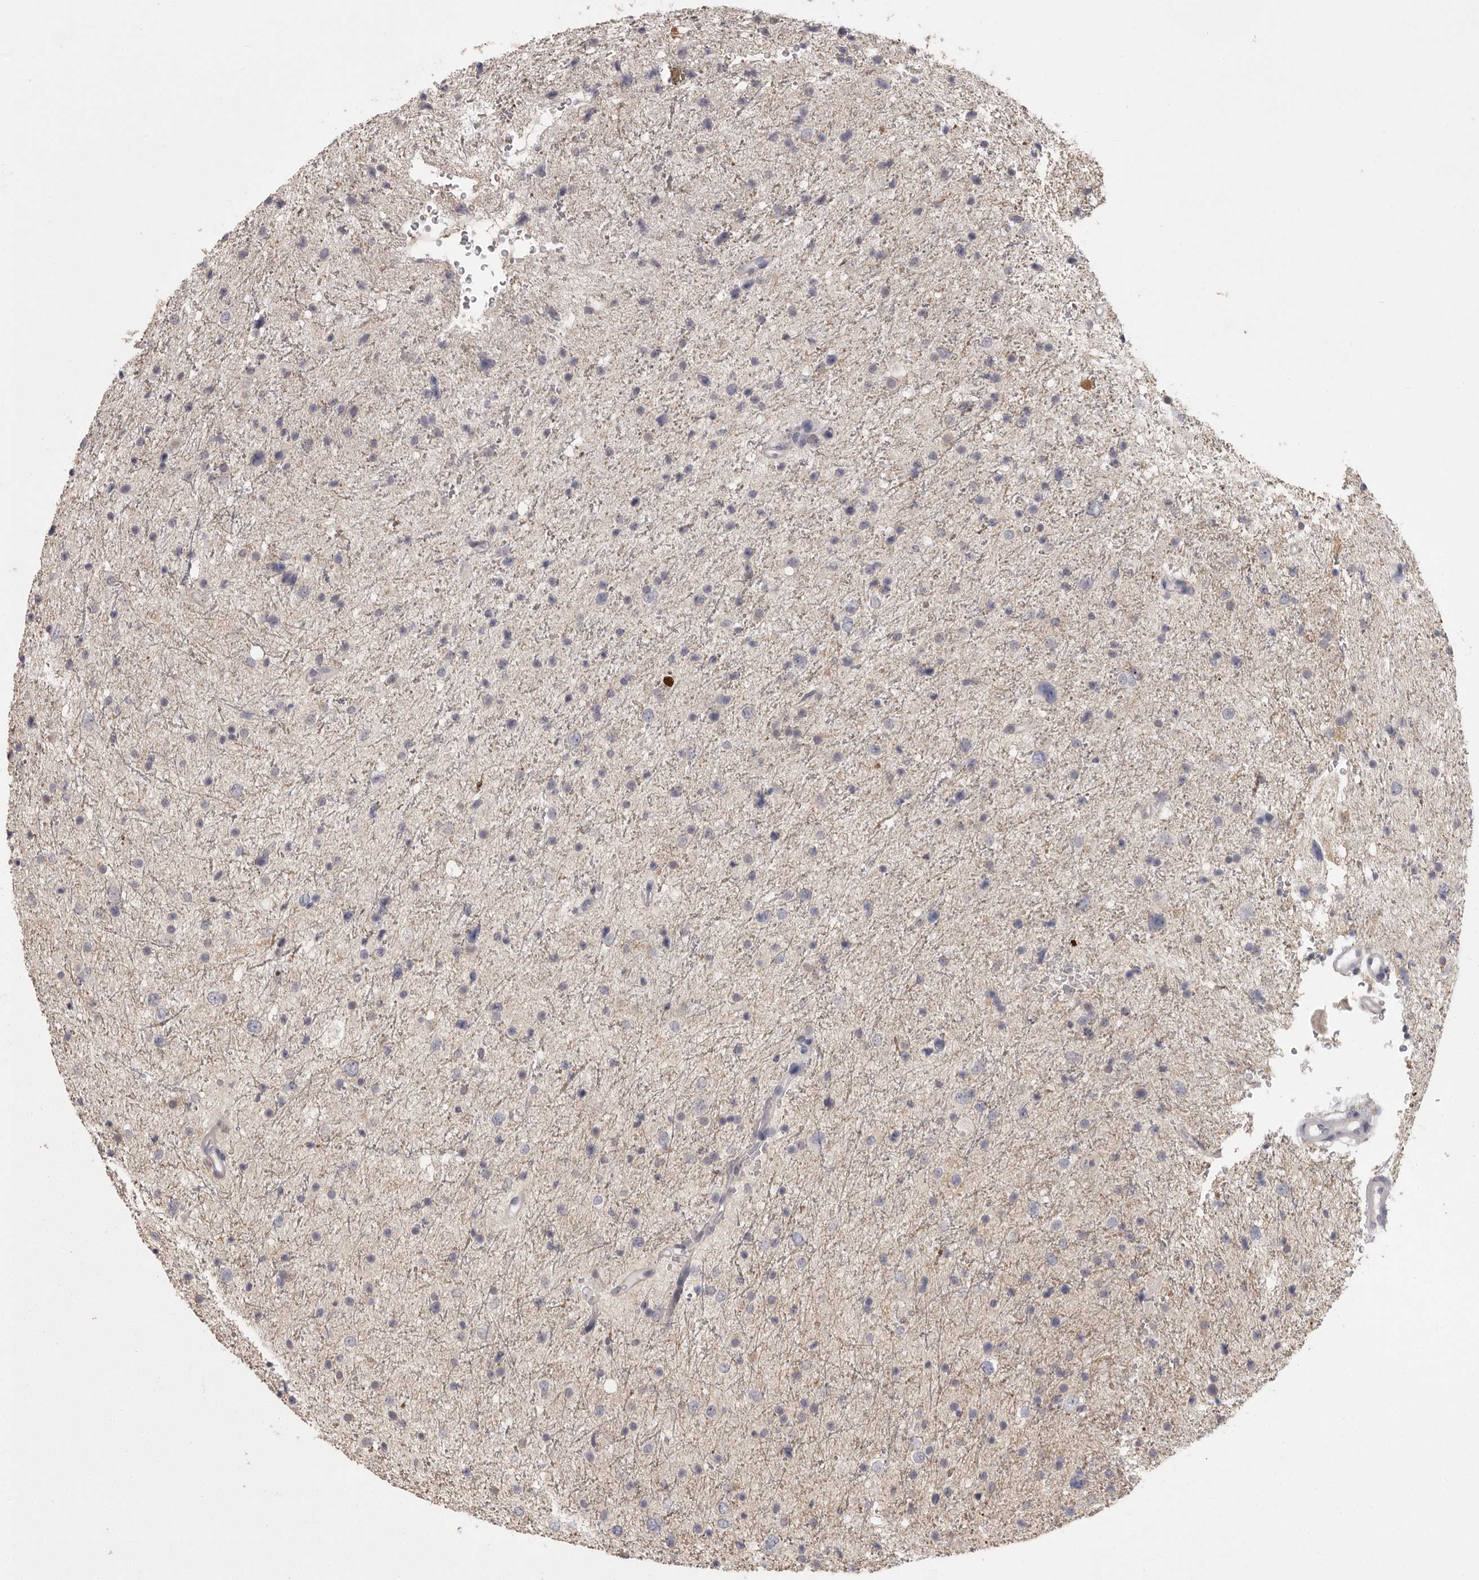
{"staining": {"intensity": "weak", "quantity": "<25%", "location": "cytoplasmic/membranous"}, "tissue": "glioma", "cell_type": "Tumor cells", "image_type": "cancer", "snomed": [{"axis": "morphology", "description": "Glioma, malignant, Low grade"}, {"axis": "topography", "description": "Brain"}], "caption": "Immunohistochemical staining of glioma reveals no significant expression in tumor cells.", "gene": "MDH1", "patient": {"sex": "female", "age": 37}}